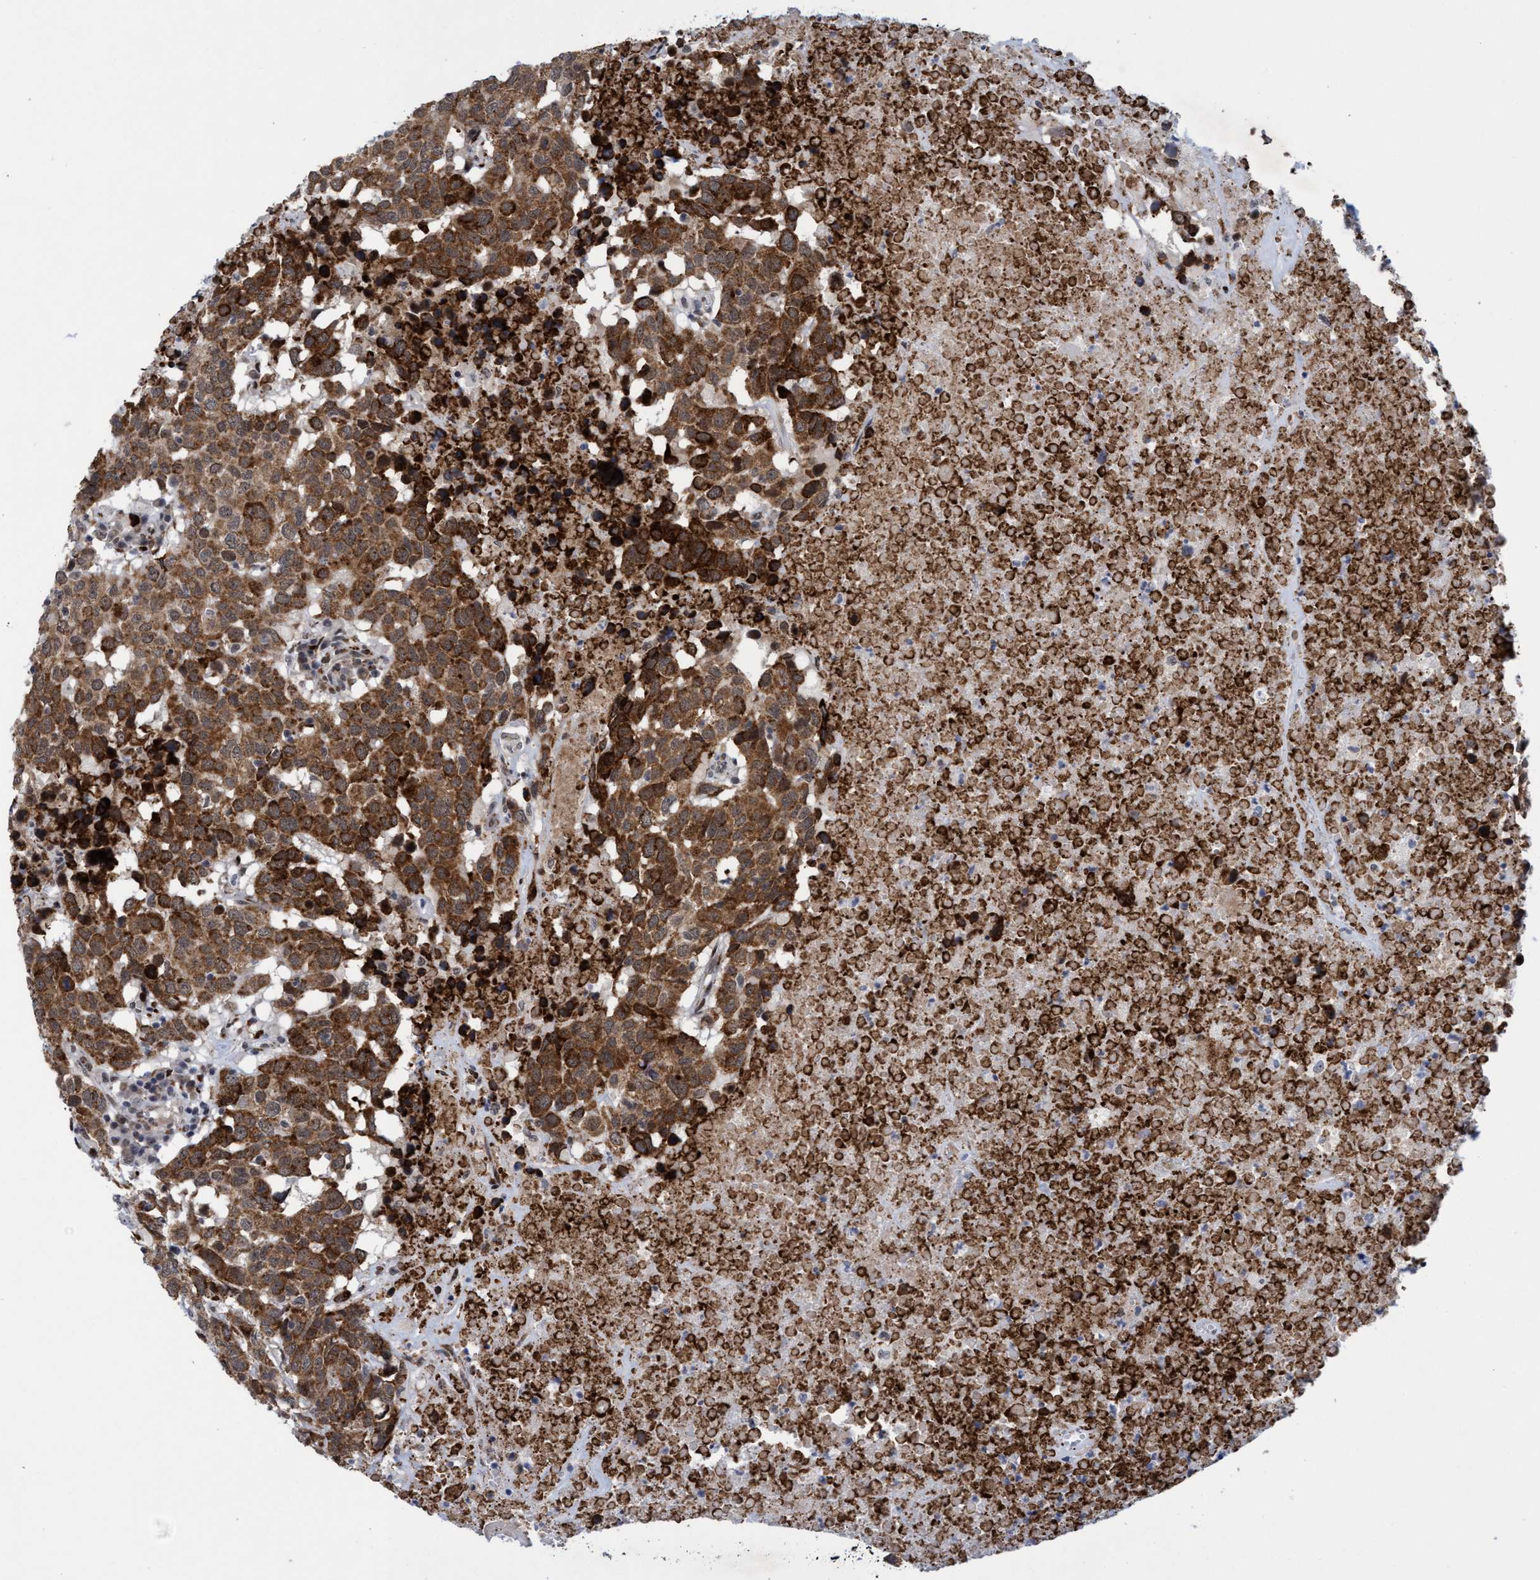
{"staining": {"intensity": "moderate", "quantity": ">75%", "location": "cytoplasmic/membranous"}, "tissue": "head and neck cancer", "cell_type": "Tumor cells", "image_type": "cancer", "snomed": [{"axis": "morphology", "description": "Squamous cell carcinoma, NOS"}, {"axis": "topography", "description": "Head-Neck"}], "caption": "This photomicrograph demonstrates immunohistochemistry staining of human head and neck cancer (squamous cell carcinoma), with medium moderate cytoplasmic/membranous positivity in approximately >75% of tumor cells.", "gene": "GLT6D1", "patient": {"sex": "male", "age": 66}}